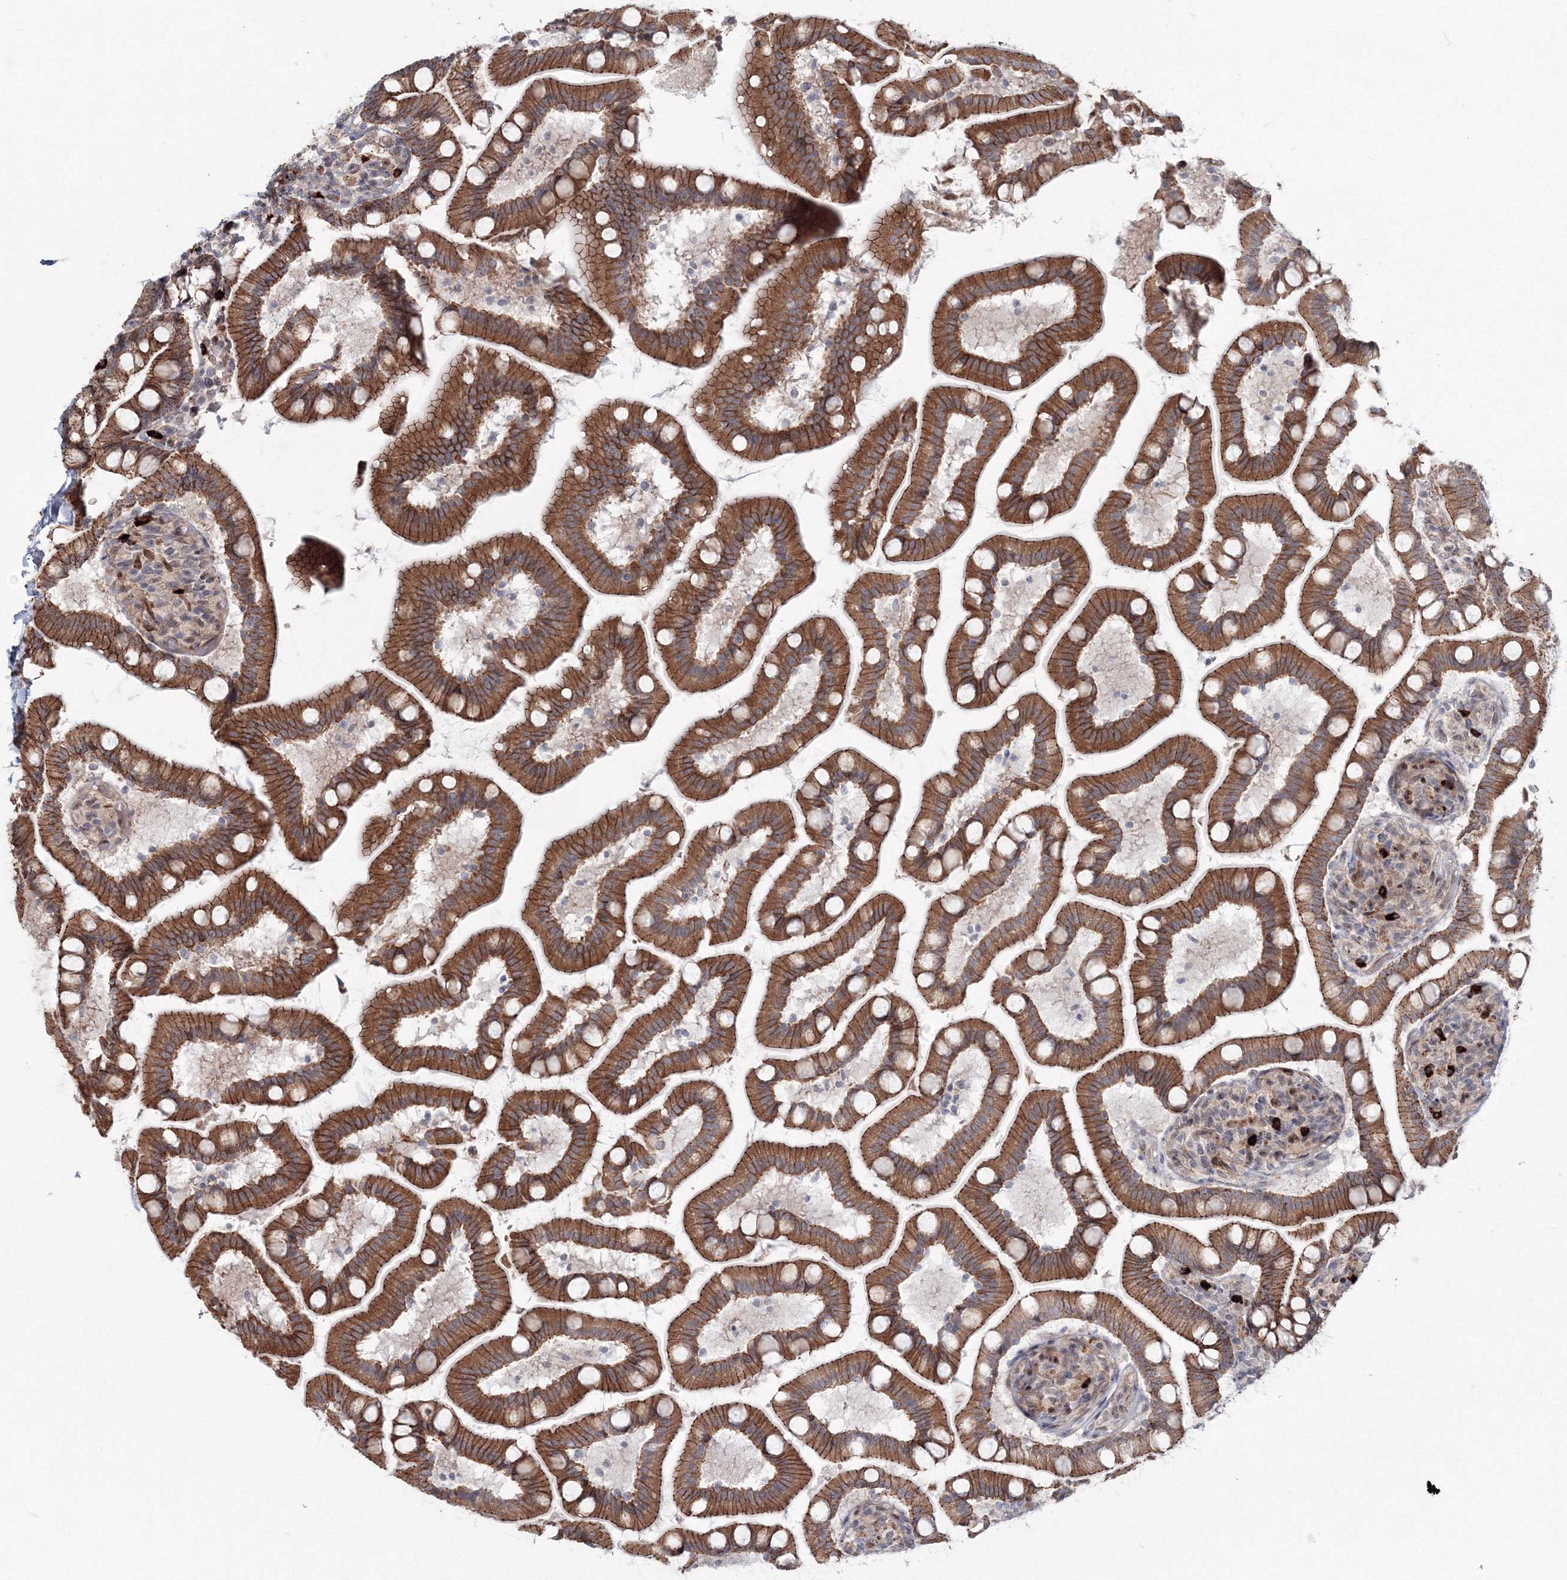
{"staining": {"intensity": "strong", "quantity": ">75%", "location": "cytoplasmic/membranous"}, "tissue": "small intestine", "cell_type": "Glandular cells", "image_type": "normal", "snomed": [{"axis": "morphology", "description": "Normal tissue, NOS"}, {"axis": "topography", "description": "Small intestine"}], "caption": "The histopathology image reveals a brown stain indicating the presence of a protein in the cytoplasmic/membranous of glandular cells in small intestine.", "gene": "SH3PXD2A", "patient": {"sex": "female", "age": 64}}